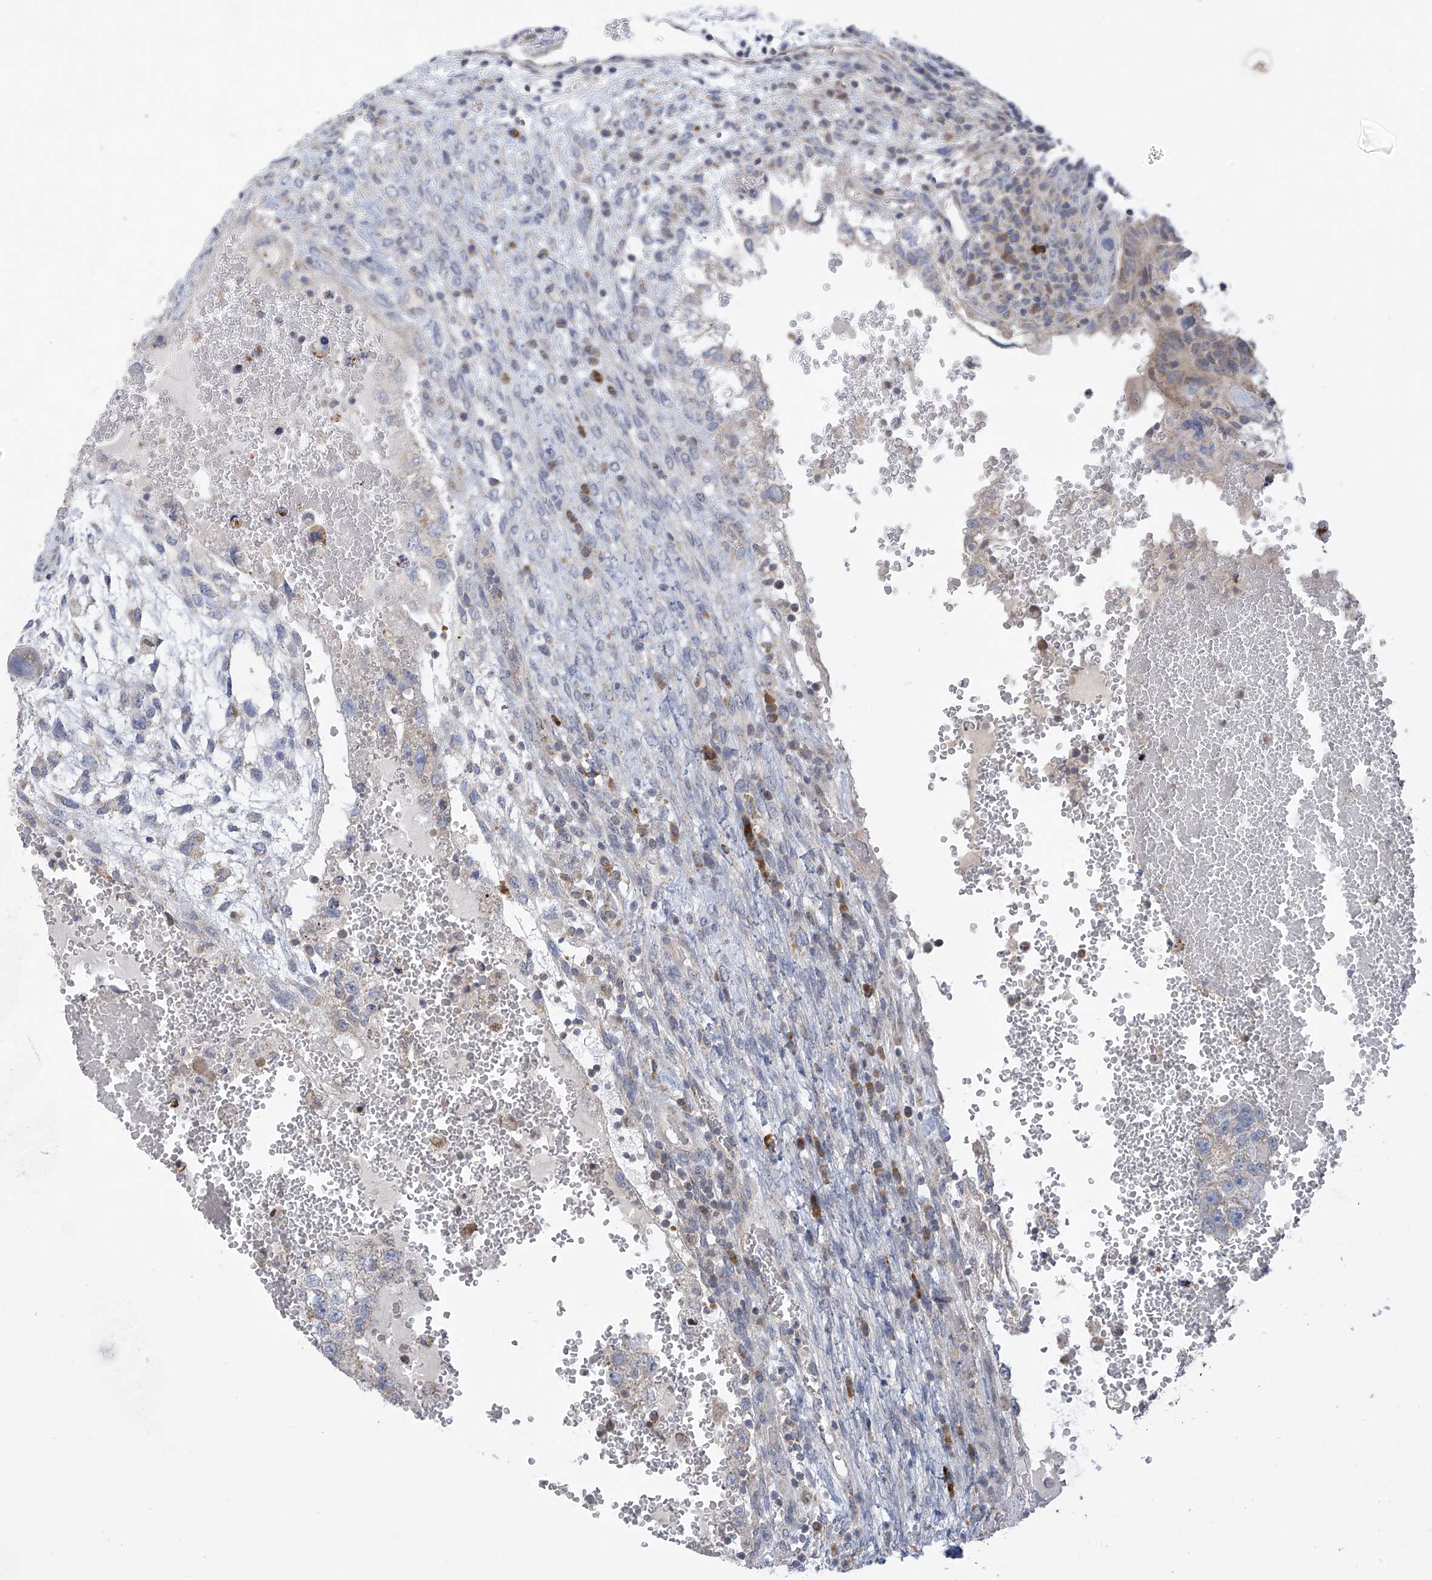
{"staining": {"intensity": "negative", "quantity": "none", "location": "none"}, "tissue": "testis cancer", "cell_type": "Tumor cells", "image_type": "cancer", "snomed": [{"axis": "morphology", "description": "Carcinoma, Embryonal, NOS"}, {"axis": "topography", "description": "Testis"}], "caption": "This is an IHC micrograph of testis cancer (embryonal carcinoma). There is no staining in tumor cells.", "gene": "SLCO4A1", "patient": {"sex": "male", "age": 36}}